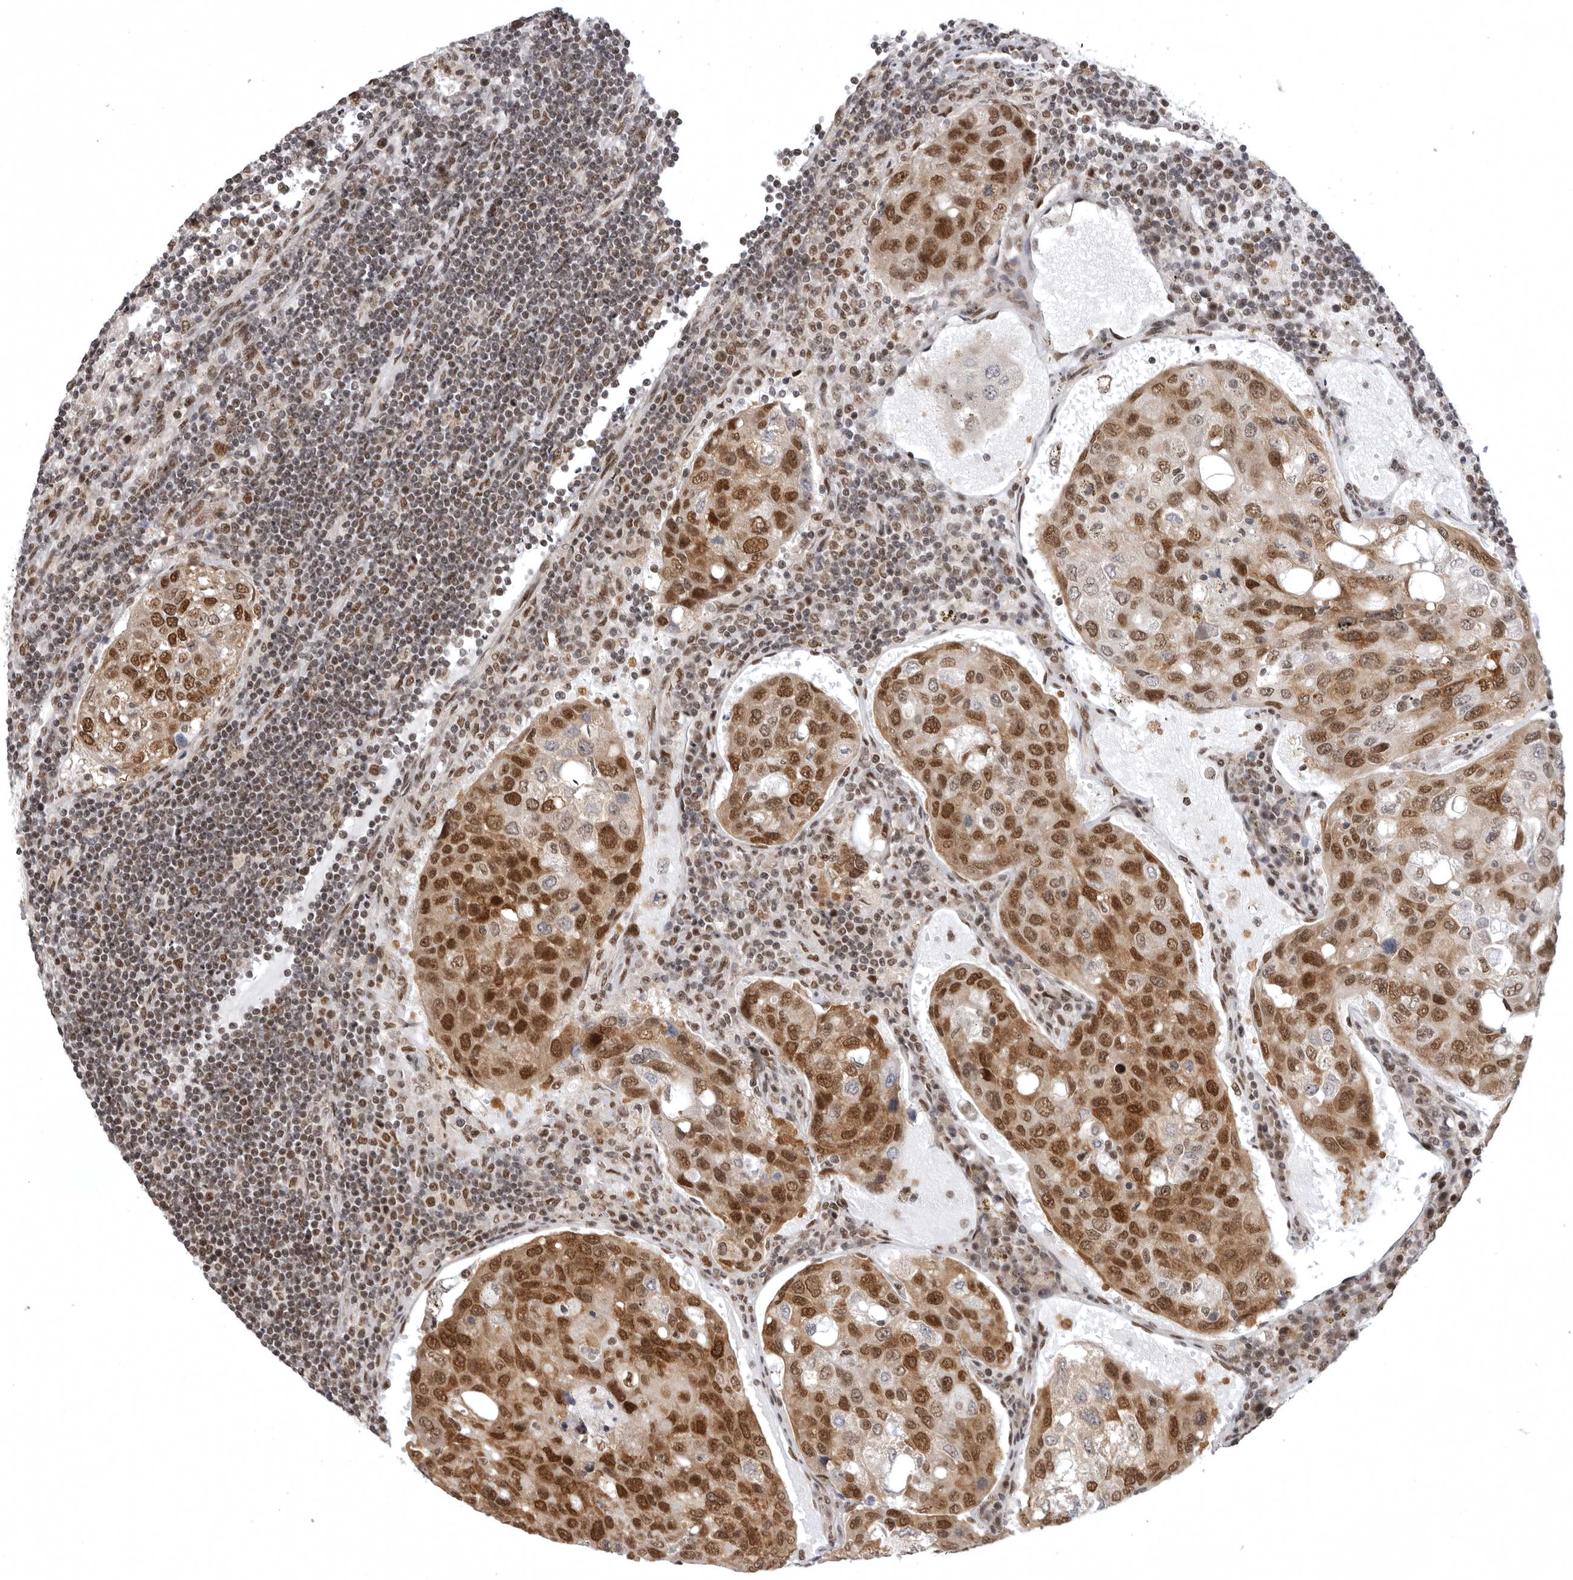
{"staining": {"intensity": "strong", "quantity": ">75%", "location": "cytoplasmic/membranous,nuclear"}, "tissue": "urothelial cancer", "cell_type": "Tumor cells", "image_type": "cancer", "snomed": [{"axis": "morphology", "description": "Urothelial carcinoma, High grade"}, {"axis": "topography", "description": "Lymph node"}, {"axis": "topography", "description": "Urinary bladder"}], "caption": "Protein expression by IHC demonstrates strong cytoplasmic/membranous and nuclear positivity in about >75% of tumor cells in urothelial cancer.", "gene": "ZNF830", "patient": {"sex": "male", "age": 51}}